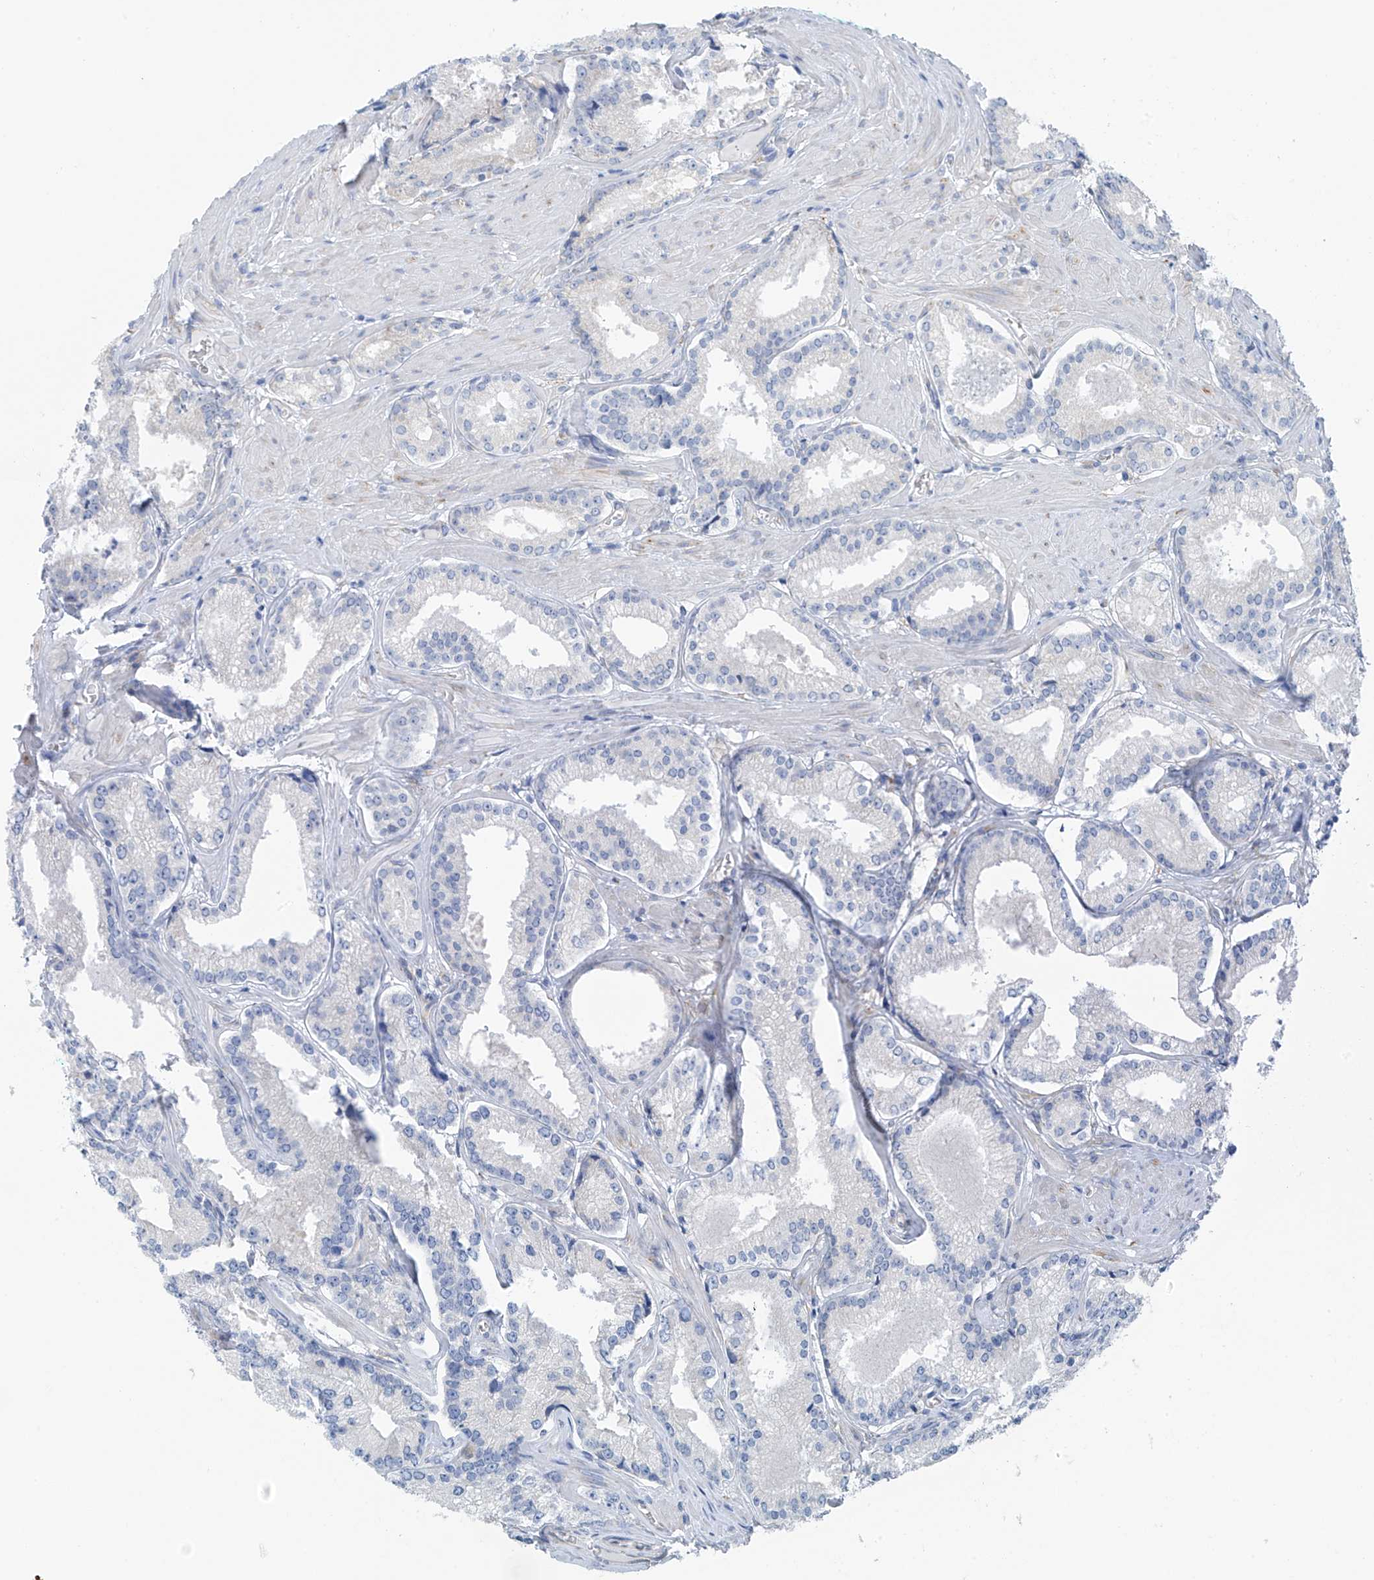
{"staining": {"intensity": "negative", "quantity": "none", "location": "none"}, "tissue": "prostate cancer", "cell_type": "Tumor cells", "image_type": "cancer", "snomed": [{"axis": "morphology", "description": "Adenocarcinoma, Low grade"}, {"axis": "topography", "description": "Prostate"}], "caption": "Immunohistochemistry photomicrograph of human prostate cancer stained for a protein (brown), which exhibits no staining in tumor cells.", "gene": "RCN2", "patient": {"sex": "male", "age": 54}}